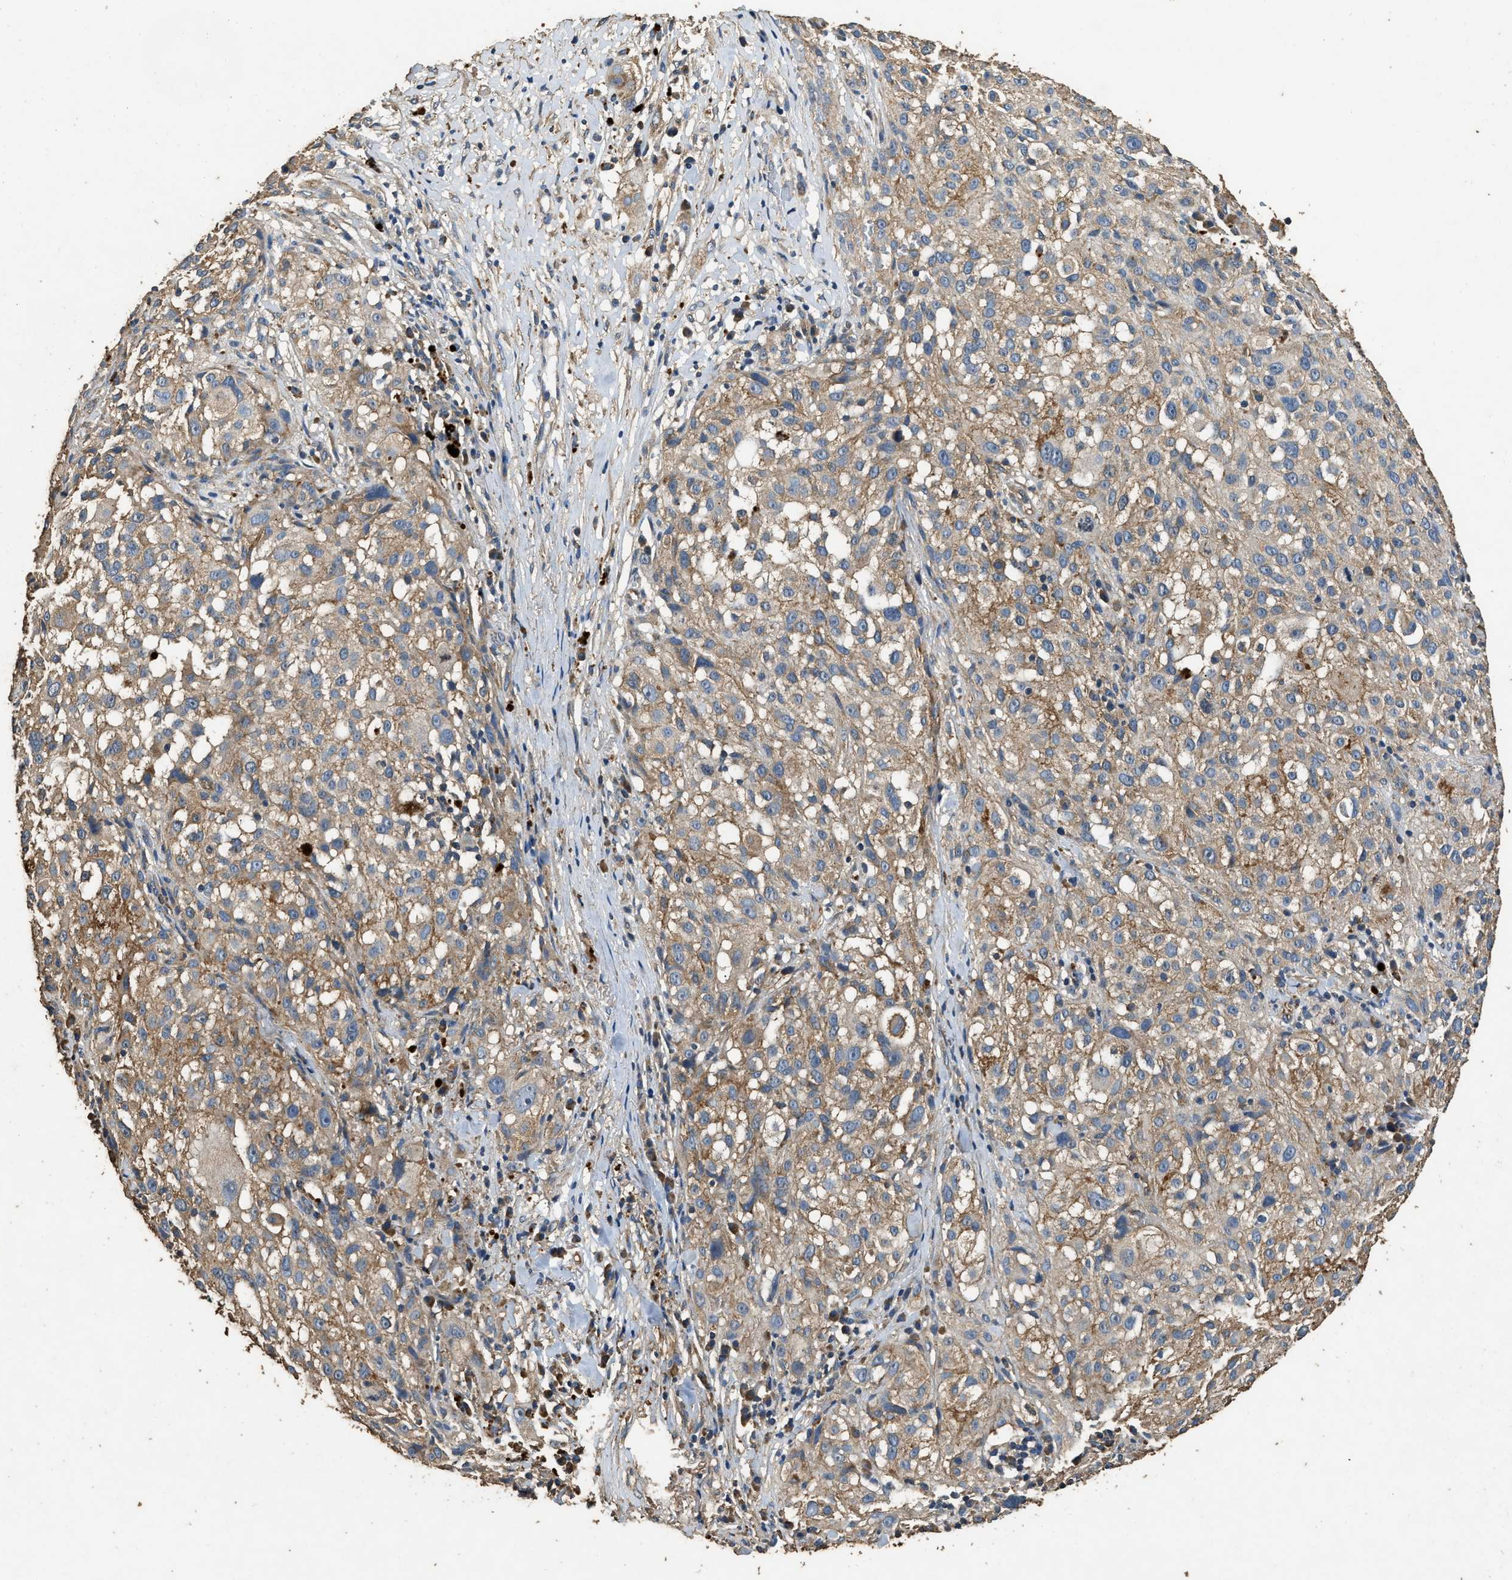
{"staining": {"intensity": "moderate", "quantity": ">75%", "location": "cytoplasmic/membranous"}, "tissue": "melanoma", "cell_type": "Tumor cells", "image_type": "cancer", "snomed": [{"axis": "morphology", "description": "Necrosis, NOS"}, {"axis": "morphology", "description": "Malignant melanoma, NOS"}, {"axis": "topography", "description": "Skin"}], "caption": "Human malignant melanoma stained with a brown dye demonstrates moderate cytoplasmic/membranous positive positivity in approximately >75% of tumor cells.", "gene": "MIB1", "patient": {"sex": "female", "age": 87}}